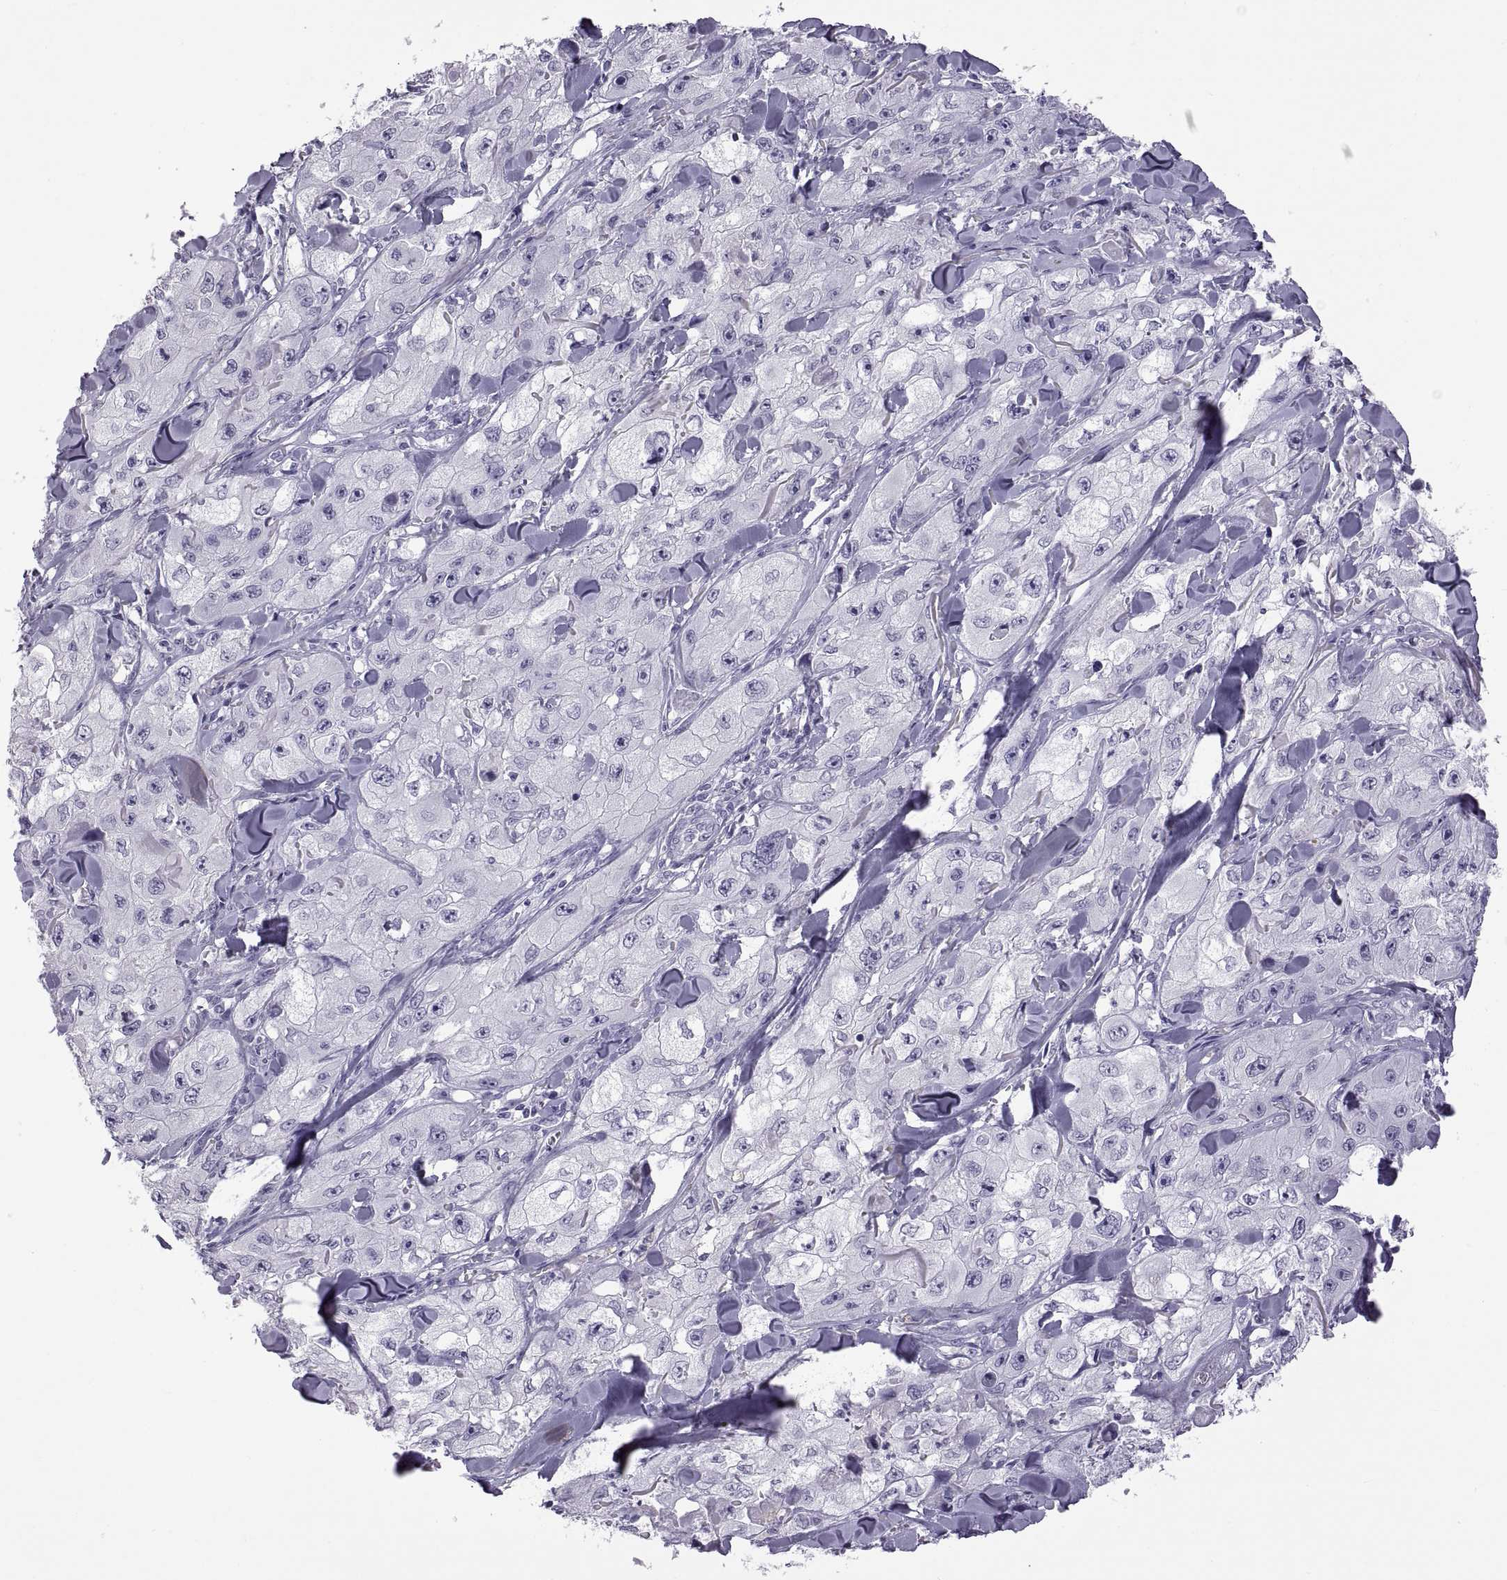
{"staining": {"intensity": "negative", "quantity": "none", "location": "none"}, "tissue": "skin cancer", "cell_type": "Tumor cells", "image_type": "cancer", "snomed": [{"axis": "morphology", "description": "Squamous cell carcinoma, NOS"}, {"axis": "topography", "description": "Skin"}, {"axis": "topography", "description": "Subcutis"}], "caption": "There is no significant staining in tumor cells of skin cancer (squamous cell carcinoma).", "gene": "RDM1", "patient": {"sex": "male", "age": 73}}